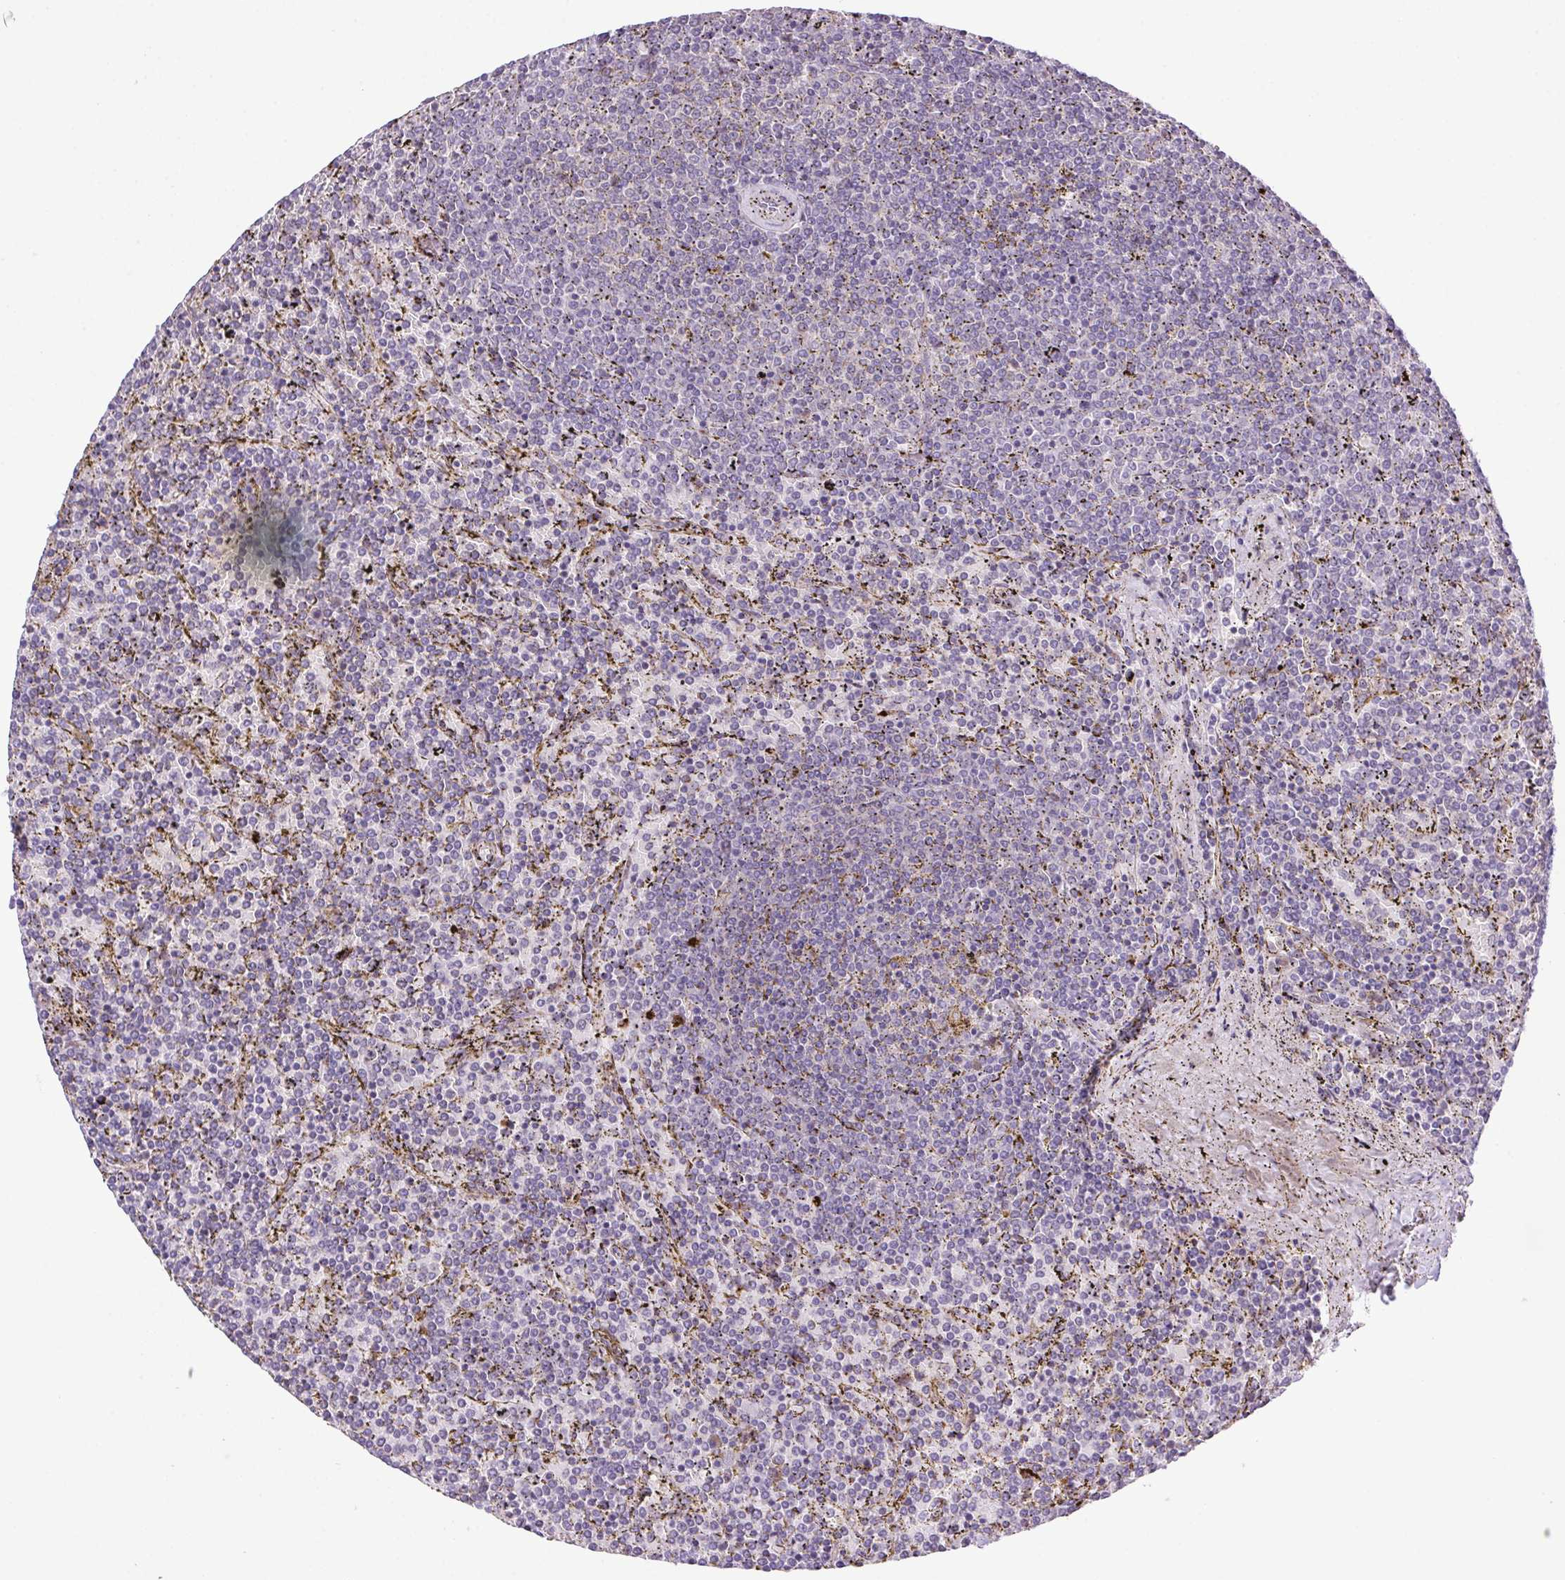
{"staining": {"intensity": "negative", "quantity": "none", "location": "none"}, "tissue": "lymphoma", "cell_type": "Tumor cells", "image_type": "cancer", "snomed": [{"axis": "morphology", "description": "Malignant lymphoma, non-Hodgkin's type, Low grade"}, {"axis": "topography", "description": "Spleen"}], "caption": "The IHC photomicrograph has no significant staining in tumor cells of low-grade malignant lymphoma, non-Hodgkin's type tissue.", "gene": "LRRTM1", "patient": {"sex": "female", "age": 77}}